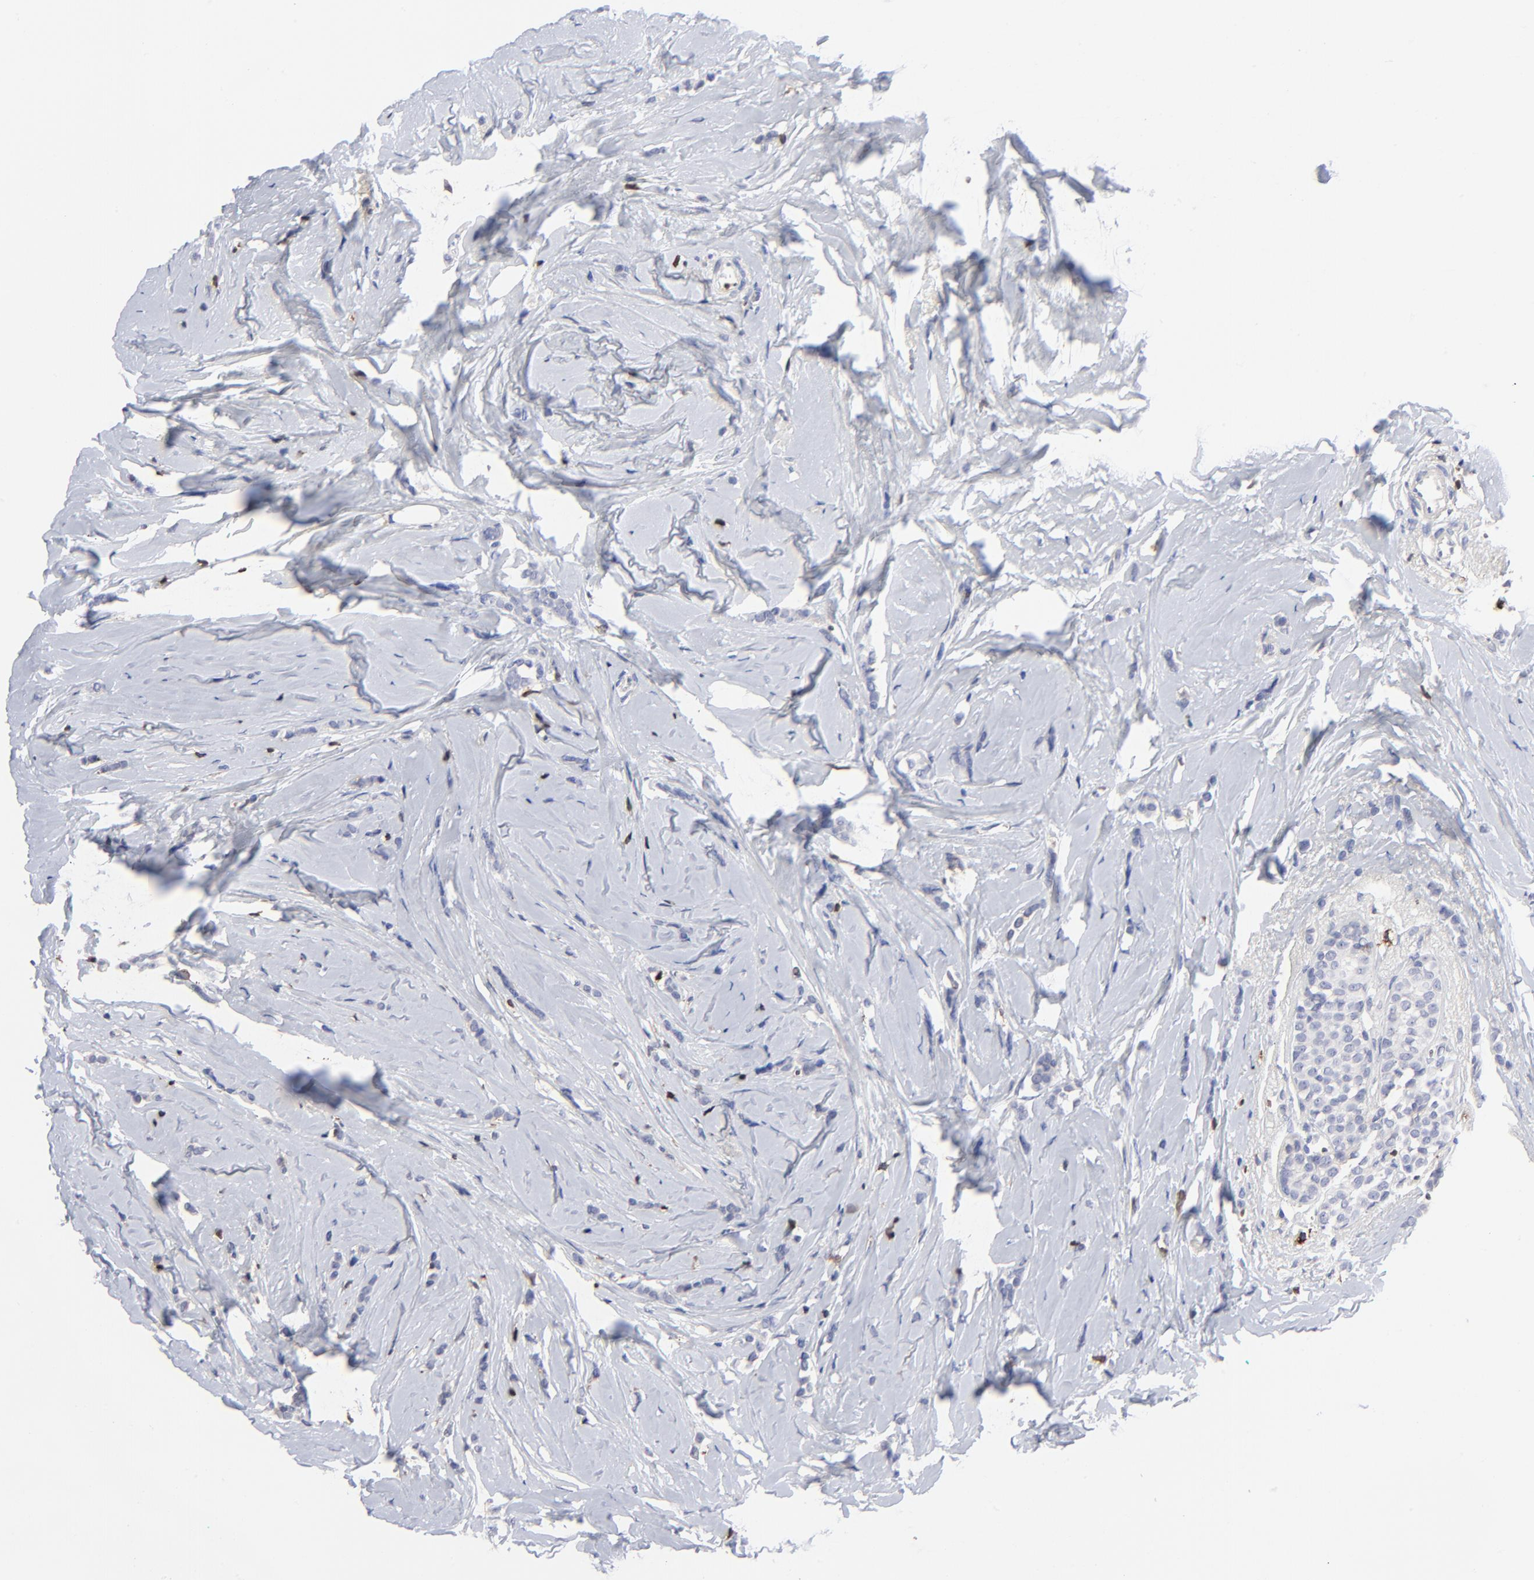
{"staining": {"intensity": "negative", "quantity": "none", "location": "none"}, "tissue": "breast cancer", "cell_type": "Tumor cells", "image_type": "cancer", "snomed": [{"axis": "morphology", "description": "Lobular carcinoma"}, {"axis": "topography", "description": "Breast"}], "caption": "Immunohistochemistry histopathology image of neoplastic tissue: human lobular carcinoma (breast) stained with DAB (3,3'-diaminobenzidine) exhibits no significant protein positivity in tumor cells.", "gene": "TBXT", "patient": {"sex": "female", "age": 64}}